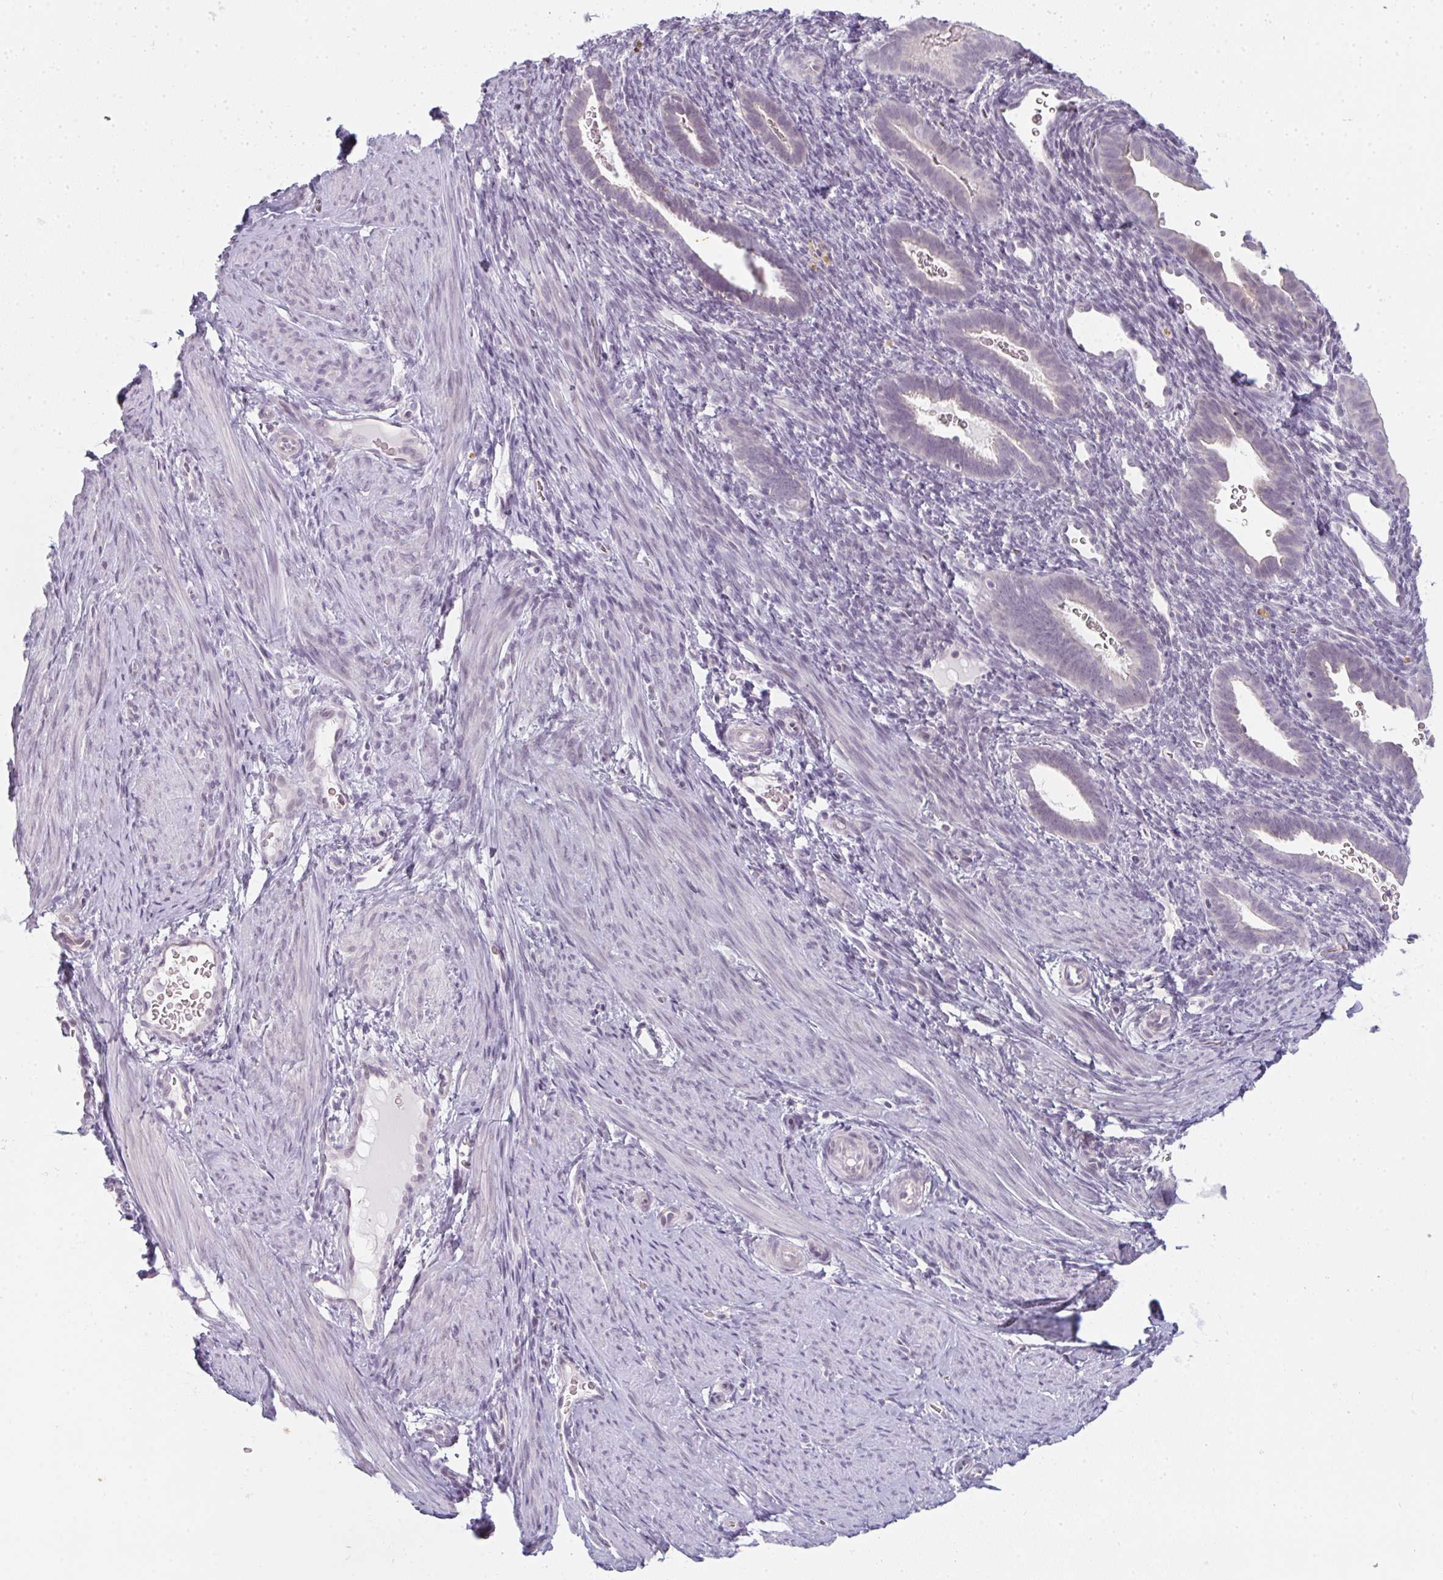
{"staining": {"intensity": "negative", "quantity": "none", "location": "none"}, "tissue": "endometrium", "cell_type": "Cells in endometrial stroma", "image_type": "normal", "snomed": [{"axis": "morphology", "description": "Normal tissue, NOS"}, {"axis": "topography", "description": "Endometrium"}], "caption": "A high-resolution photomicrograph shows IHC staining of benign endometrium, which demonstrates no significant staining in cells in endometrial stroma.", "gene": "RBBP6", "patient": {"sex": "female", "age": 34}}